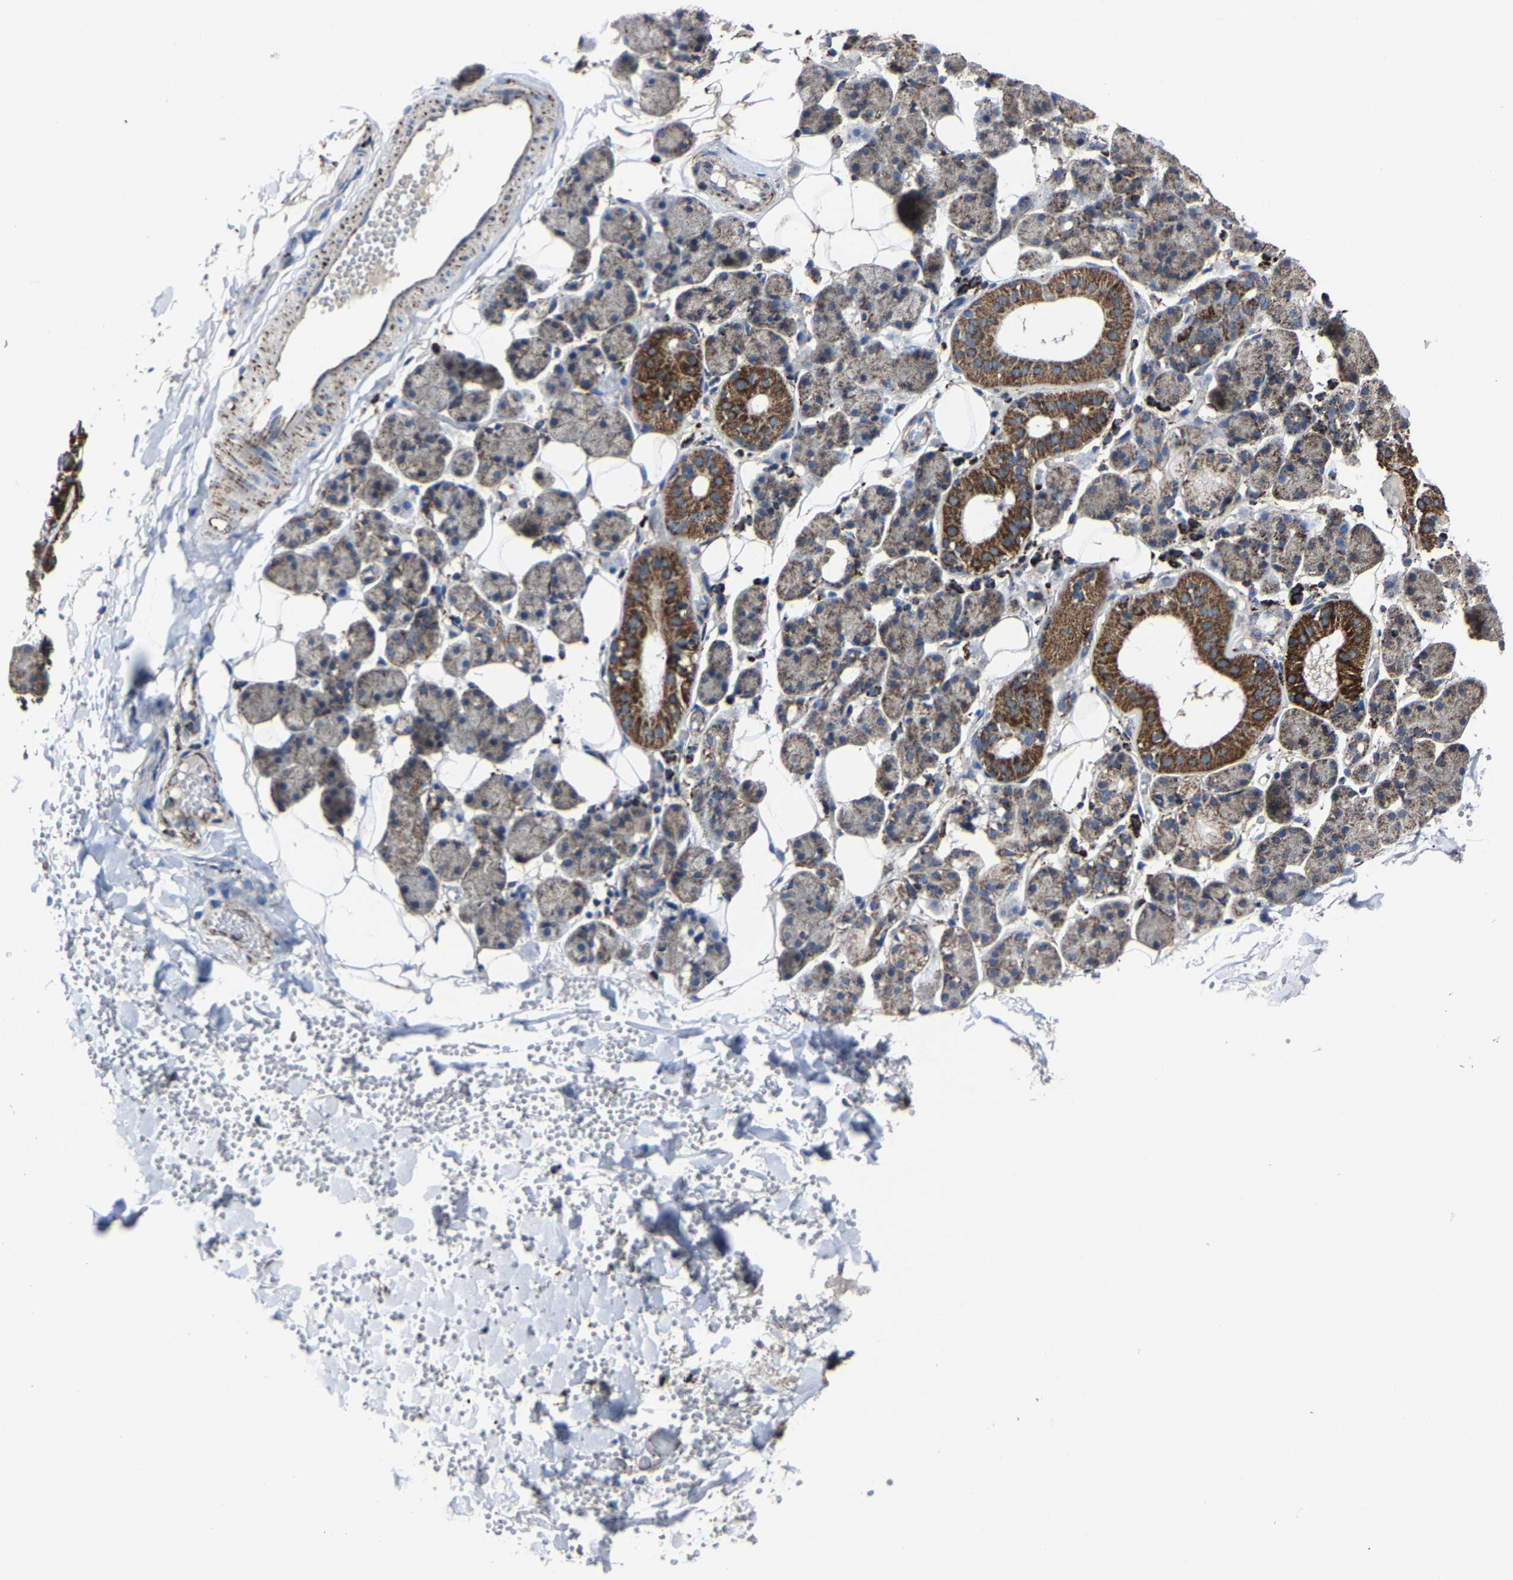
{"staining": {"intensity": "strong", "quantity": "<25%", "location": "cytoplasmic/membranous"}, "tissue": "salivary gland", "cell_type": "Glandular cells", "image_type": "normal", "snomed": [{"axis": "morphology", "description": "Normal tissue, NOS"}, {"axis": "topography", "description": "Salivary gland"}], "caption": "The histopathology image demonstrates immunohistochemical staining of benign salivary gland. There is strong cytoplasmic/membranous staining is appreciated in approximately <25% of glandular cells.", "gene": "NDUFV3", "patient": {"sex": "female", "age": 33}}